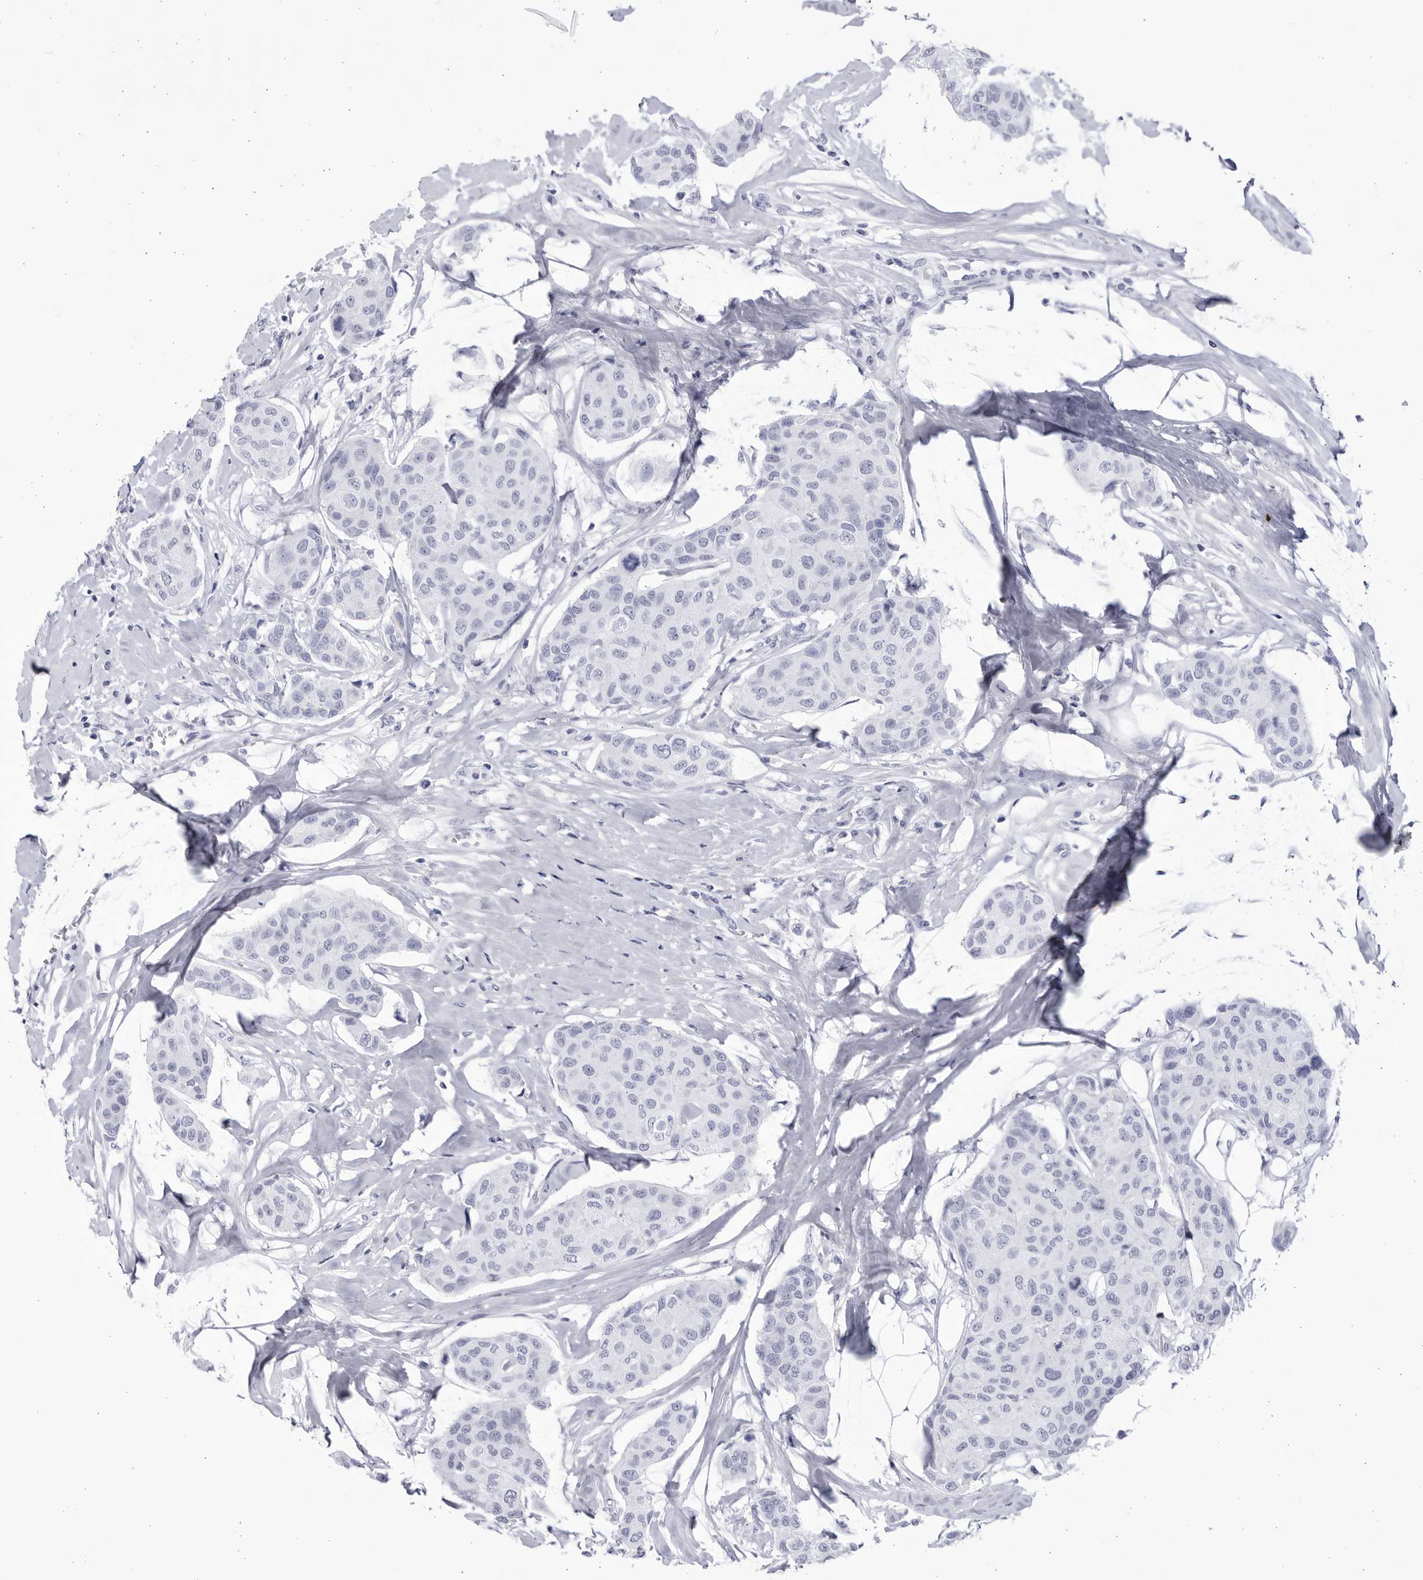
{"staining": {"intensity": "negative", "quantity": "none", "location": "none"}, "tissue": "breast cancer", "cell_type": "Tumor cells", "image_type": "cancer", "snomed": [{"axis": "morphology", "description": "Duct carcinoma"}, {"axis": "topography", "description": "Breast"}], "caption": "Breast cancer was stained to show a protein in brown. There is no significant staining in tumor cells.", "gene": "CCDC181", "patient": {"sex": "female", "age": 80}}